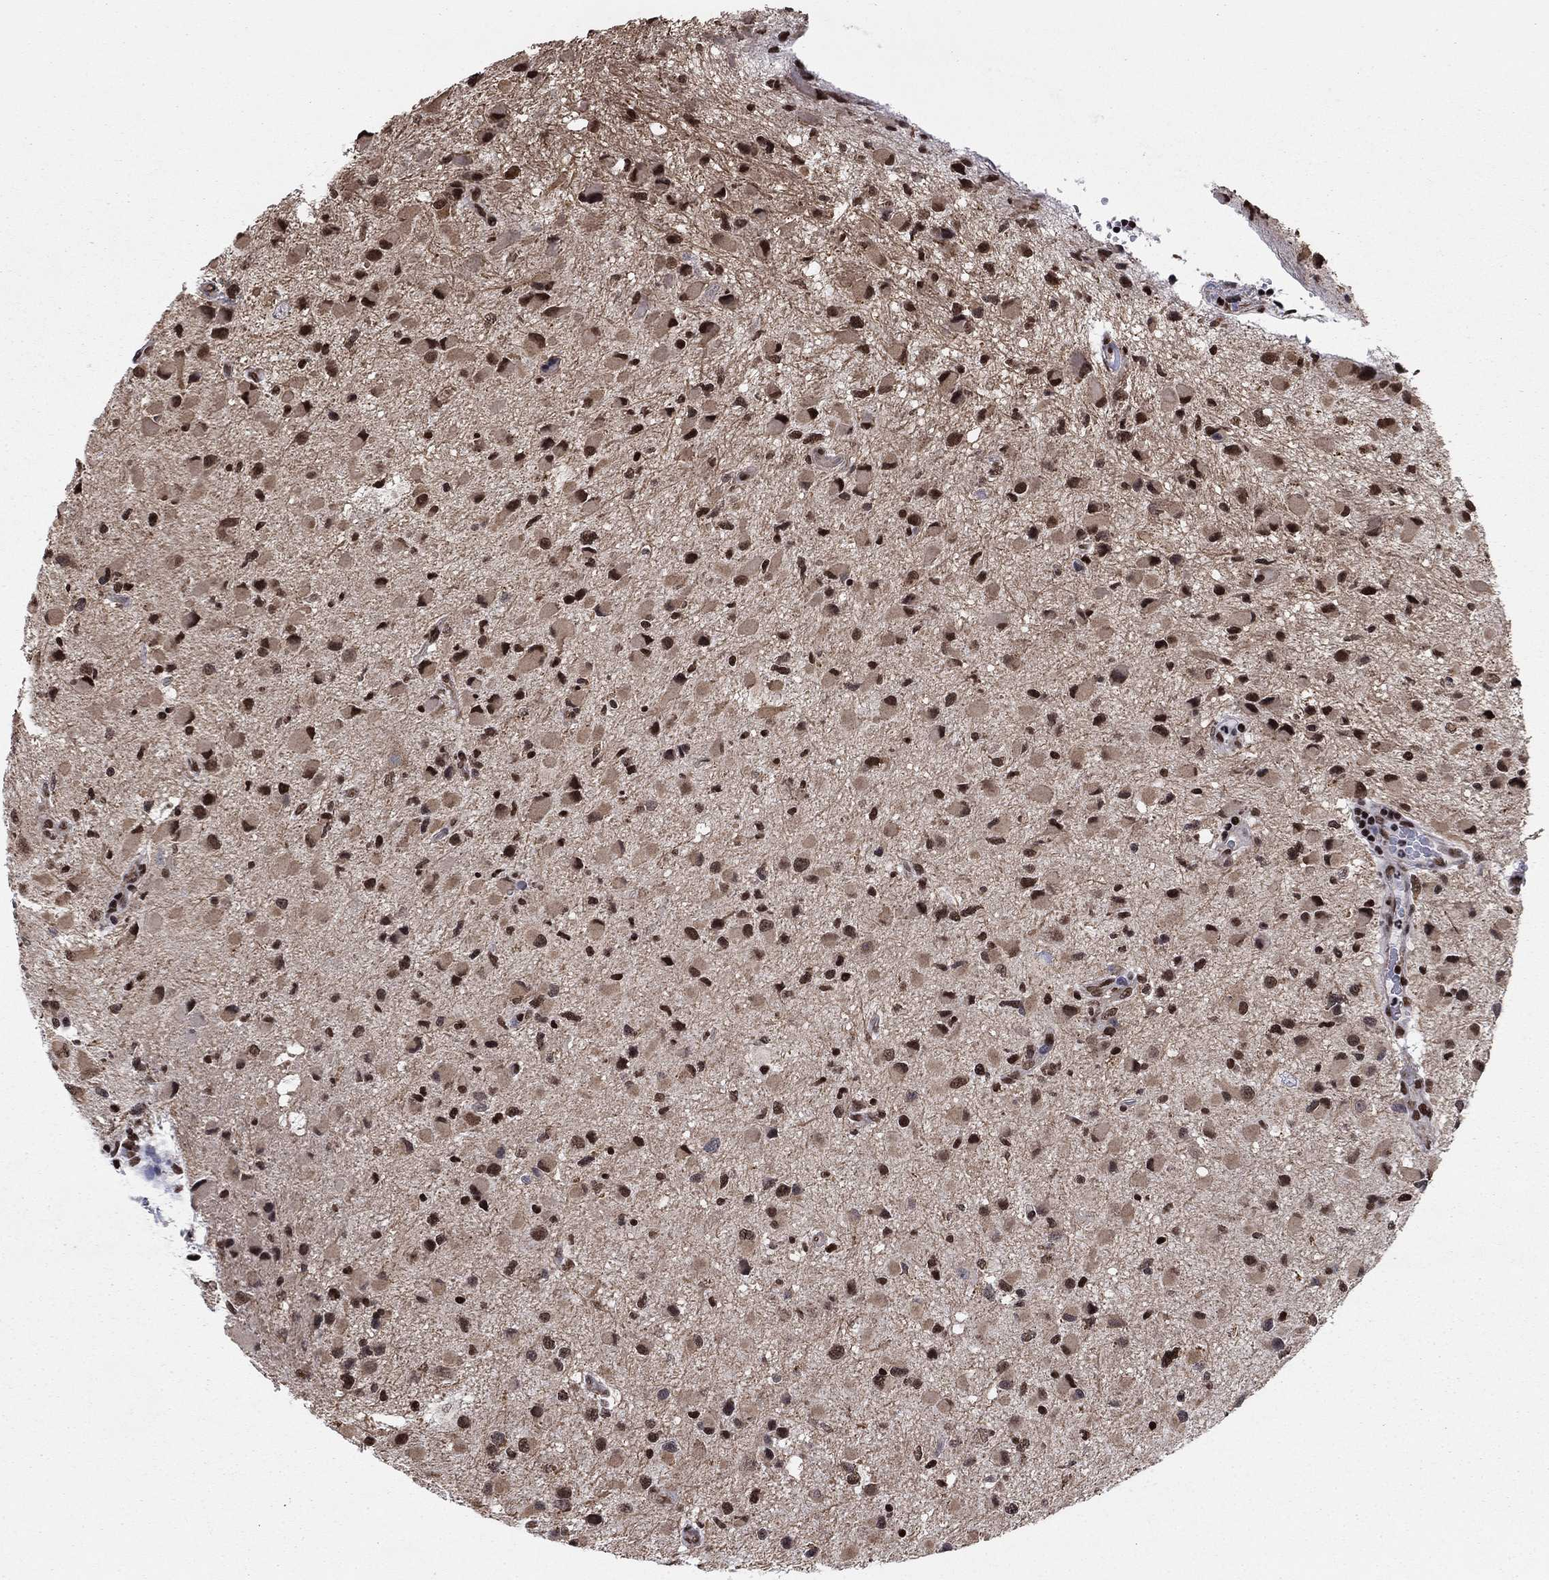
{"staining": {"intensity": "strong", "quantity": ">75%", "location": "nuclear"}, "tissue": "glioma", "cell_type": "Tumor cells", "image_type": "cancer", "snomed": [{"axis": "morphology", "description": "Glioma, malignant, Low grade"}, {"axis": "topography", "description": "Brain"}], "caption": "Immunohistochemical staining of low-grade glioma (malignant) reveals high levels of strong nuclear protein expression in about >75% of tumor cells.", "gene": "N4BP2", "patient": {"sex": "female", "age": 32}}